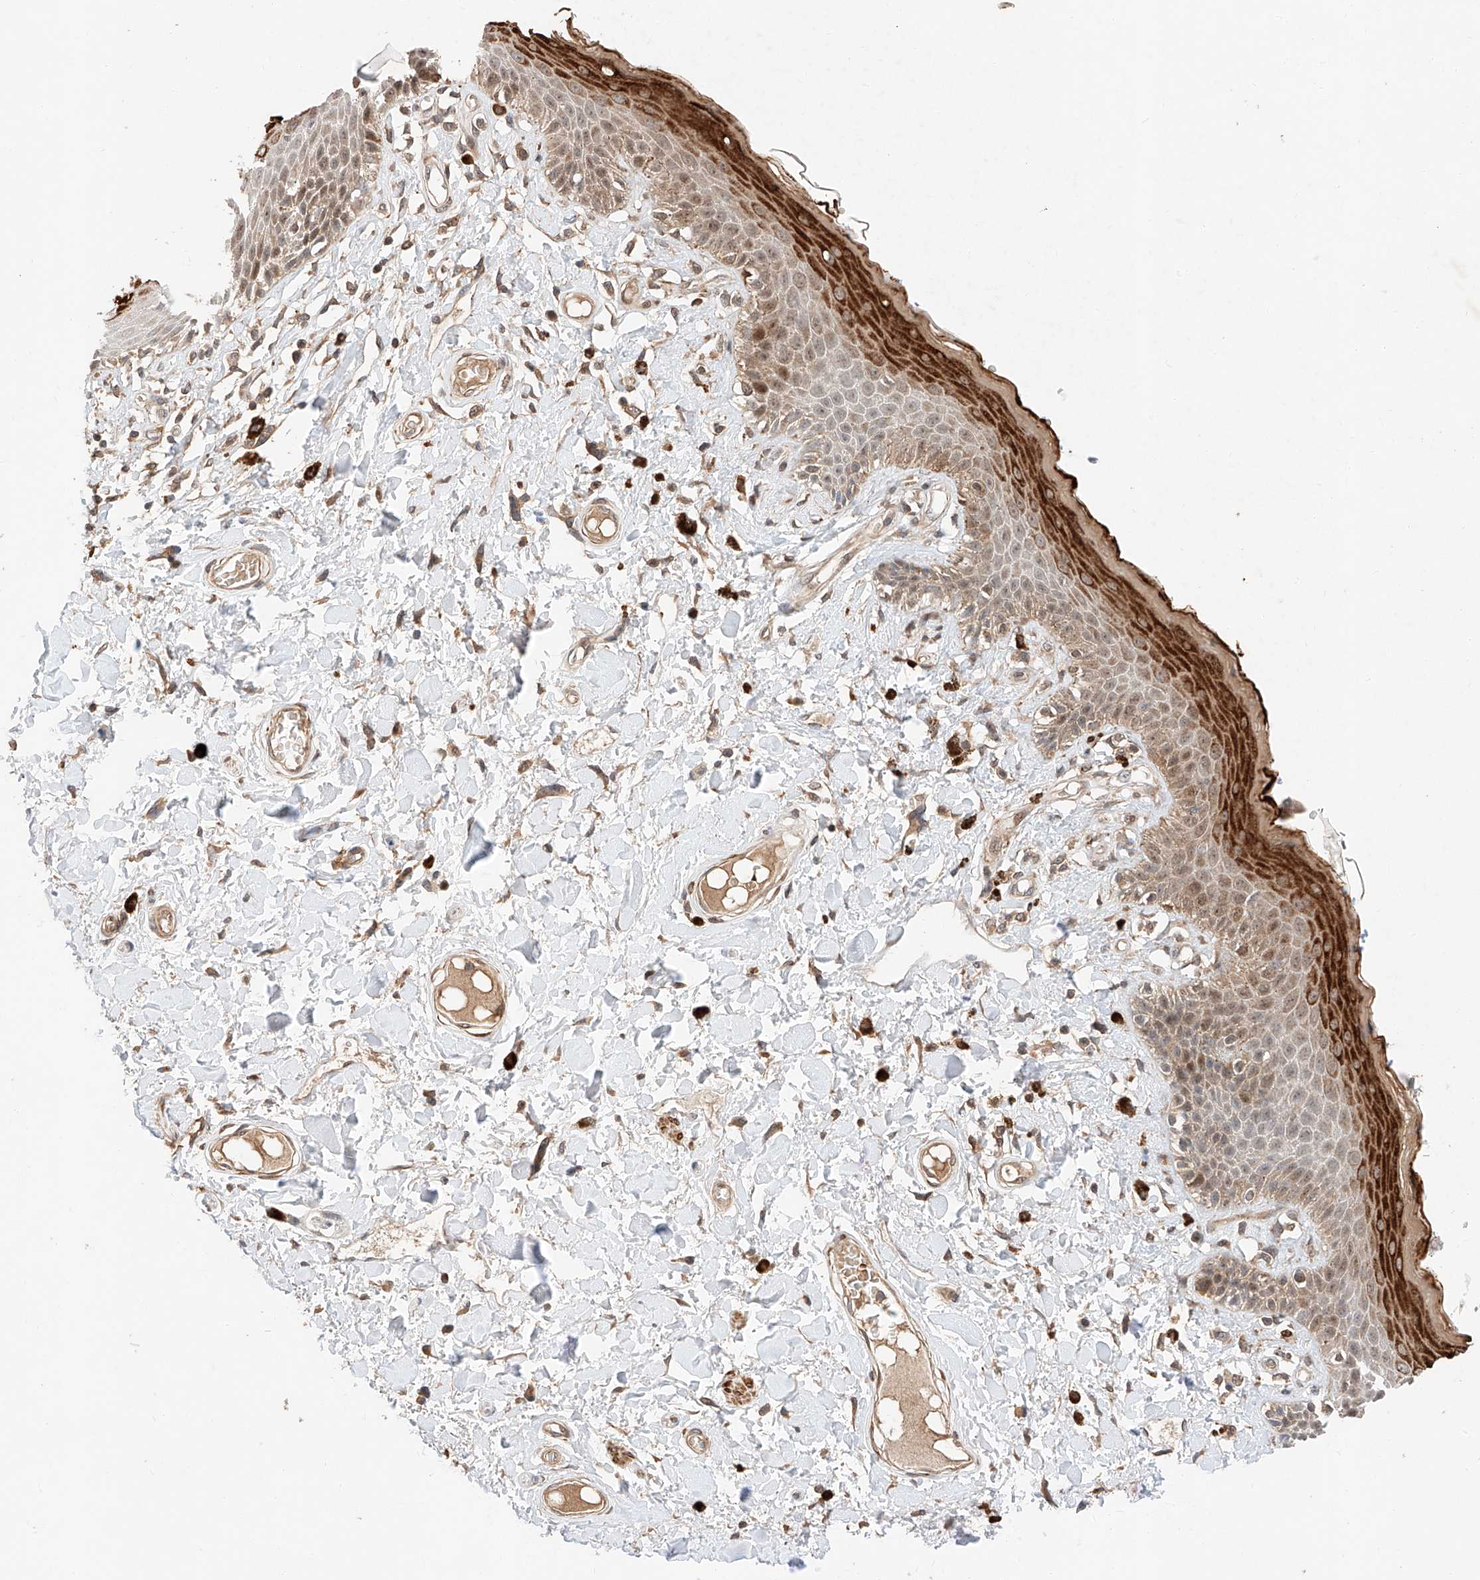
{"staining": {"intensity": "strong", "quantity": "25%-75%", "location": "cytoplasmic/membranous,nuclear"}, "tissue": "skin", "cell_type": "Epidermal cells", "image_type": "normal", "snomed": [{"axis": "morphology", "description": "Normal tissue, NOS"}, {"axis": "topography", "description": "Anal"}], "caption": "Strong cytoplasmic/membranous,nuclear positivity for a protein is seen in approximately 25%-75% of epidermal cells of benign skin using immunohistochemistry (IHC).", "gene": "RAB23", "patient": {"sex": "female", "age": 78}}